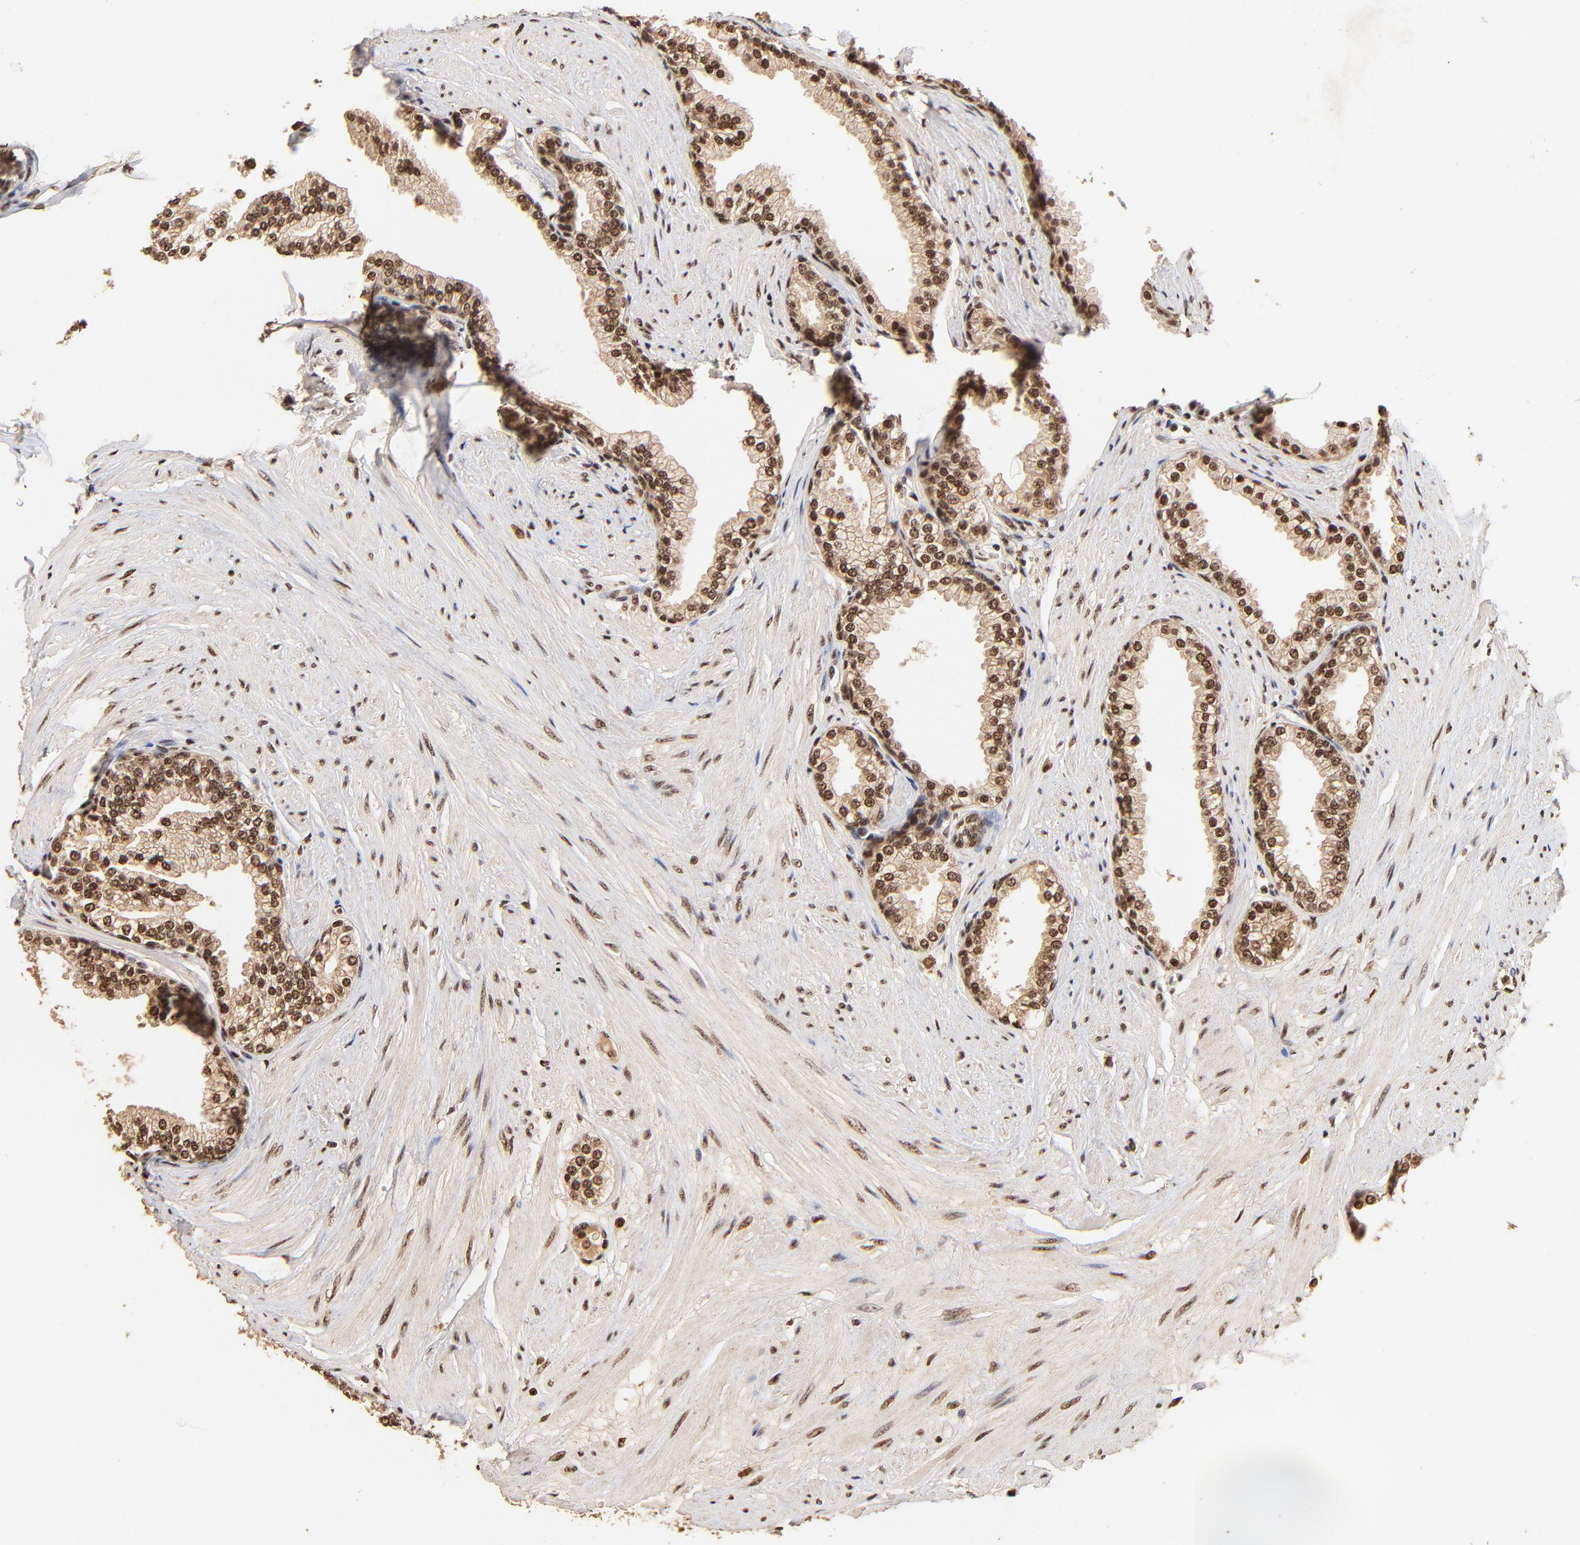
{"staining": {"intensity": "strong", "quantity": ">75%", "location": "nuclear"}, "tissue": "prostate", "cell_type": "Glandular cells", "image_type": "normal", "snomed": [{"axis": "morphology", "description": "Normal tissue, NOS"}, {"axis": "topography", "description": "Prostate"}], "caption": "DAB (3,3'-diaminobenzidine) immunohistochemical staining of normal human prostate shows strong nuclear protein staining in about >75% of glandular cells.", "gene": "MED12", "patient": {"sex": "male", "age": 64}}